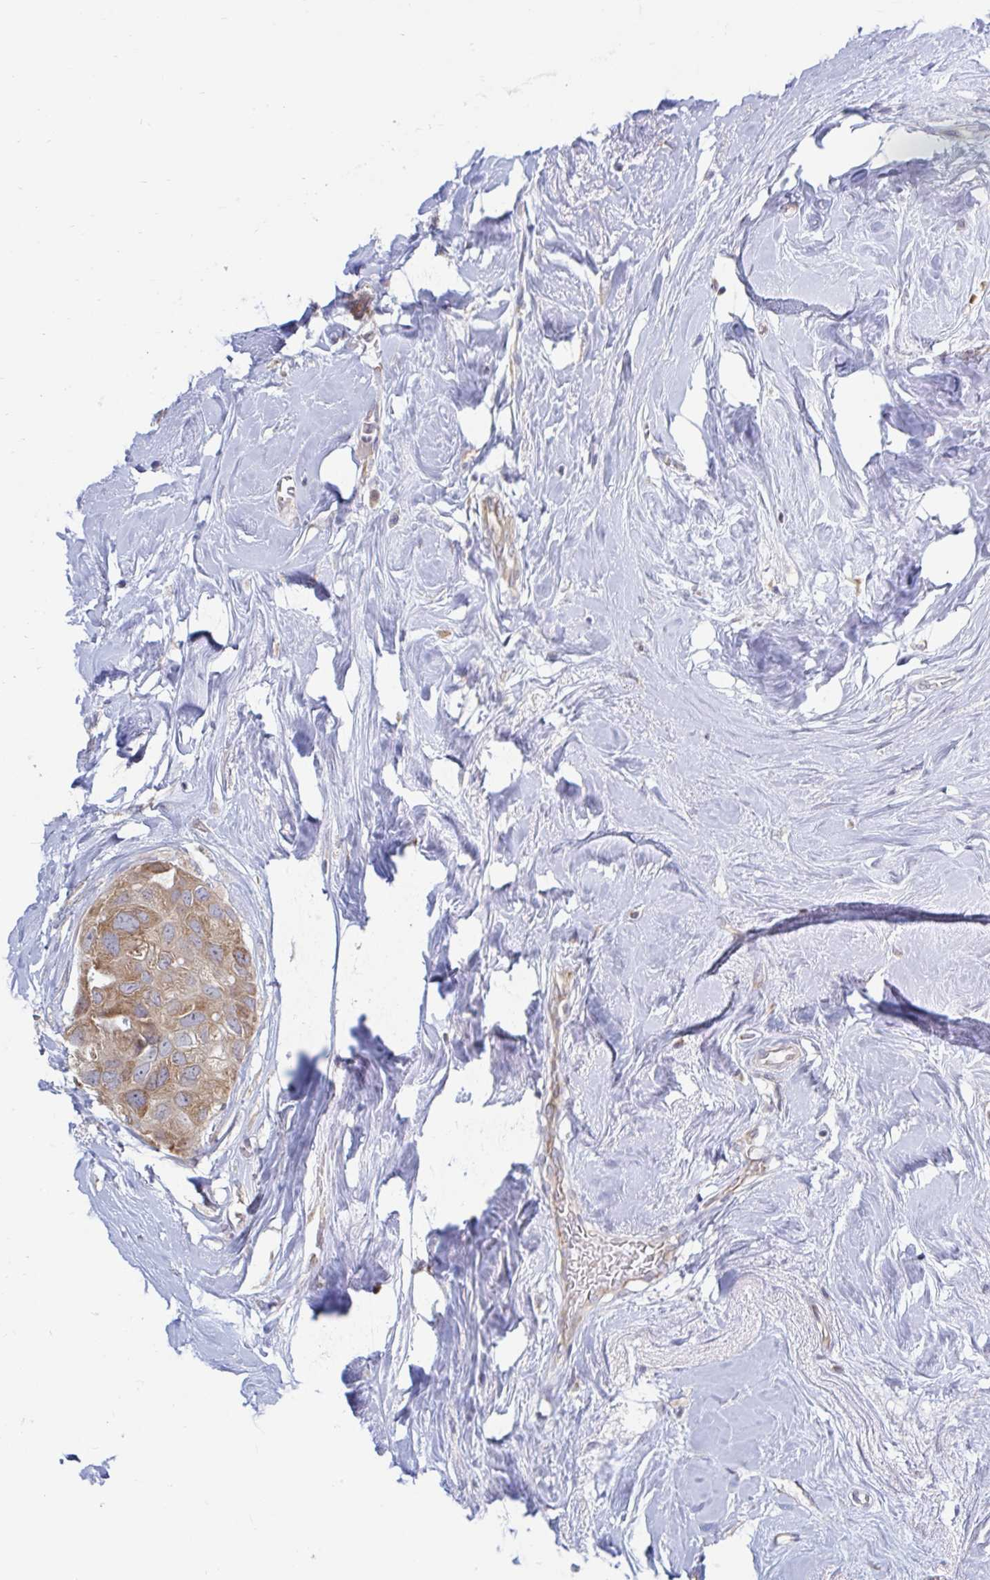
{"staining": {"intensity": "weak", "quantity": ">75%", "location": "cytoplasmic/membranous"}, "tissue": "breast cancer", "cell_type": "Tumor cells", "image_type": "cancer", "snomed": [{"axis": "morphology", "description": "Duct carcinoma"}, {"axis": "topography", "description": "Breast"}], "caption": "Human invasive ductal carcinoma (breast) stained with a brown dye demonstrates weak cytoplasmic/membranous positive staining in about >75% of tumor cells.", "gene": "LARP1", "patient": {"sex": "female", "age": 43}}